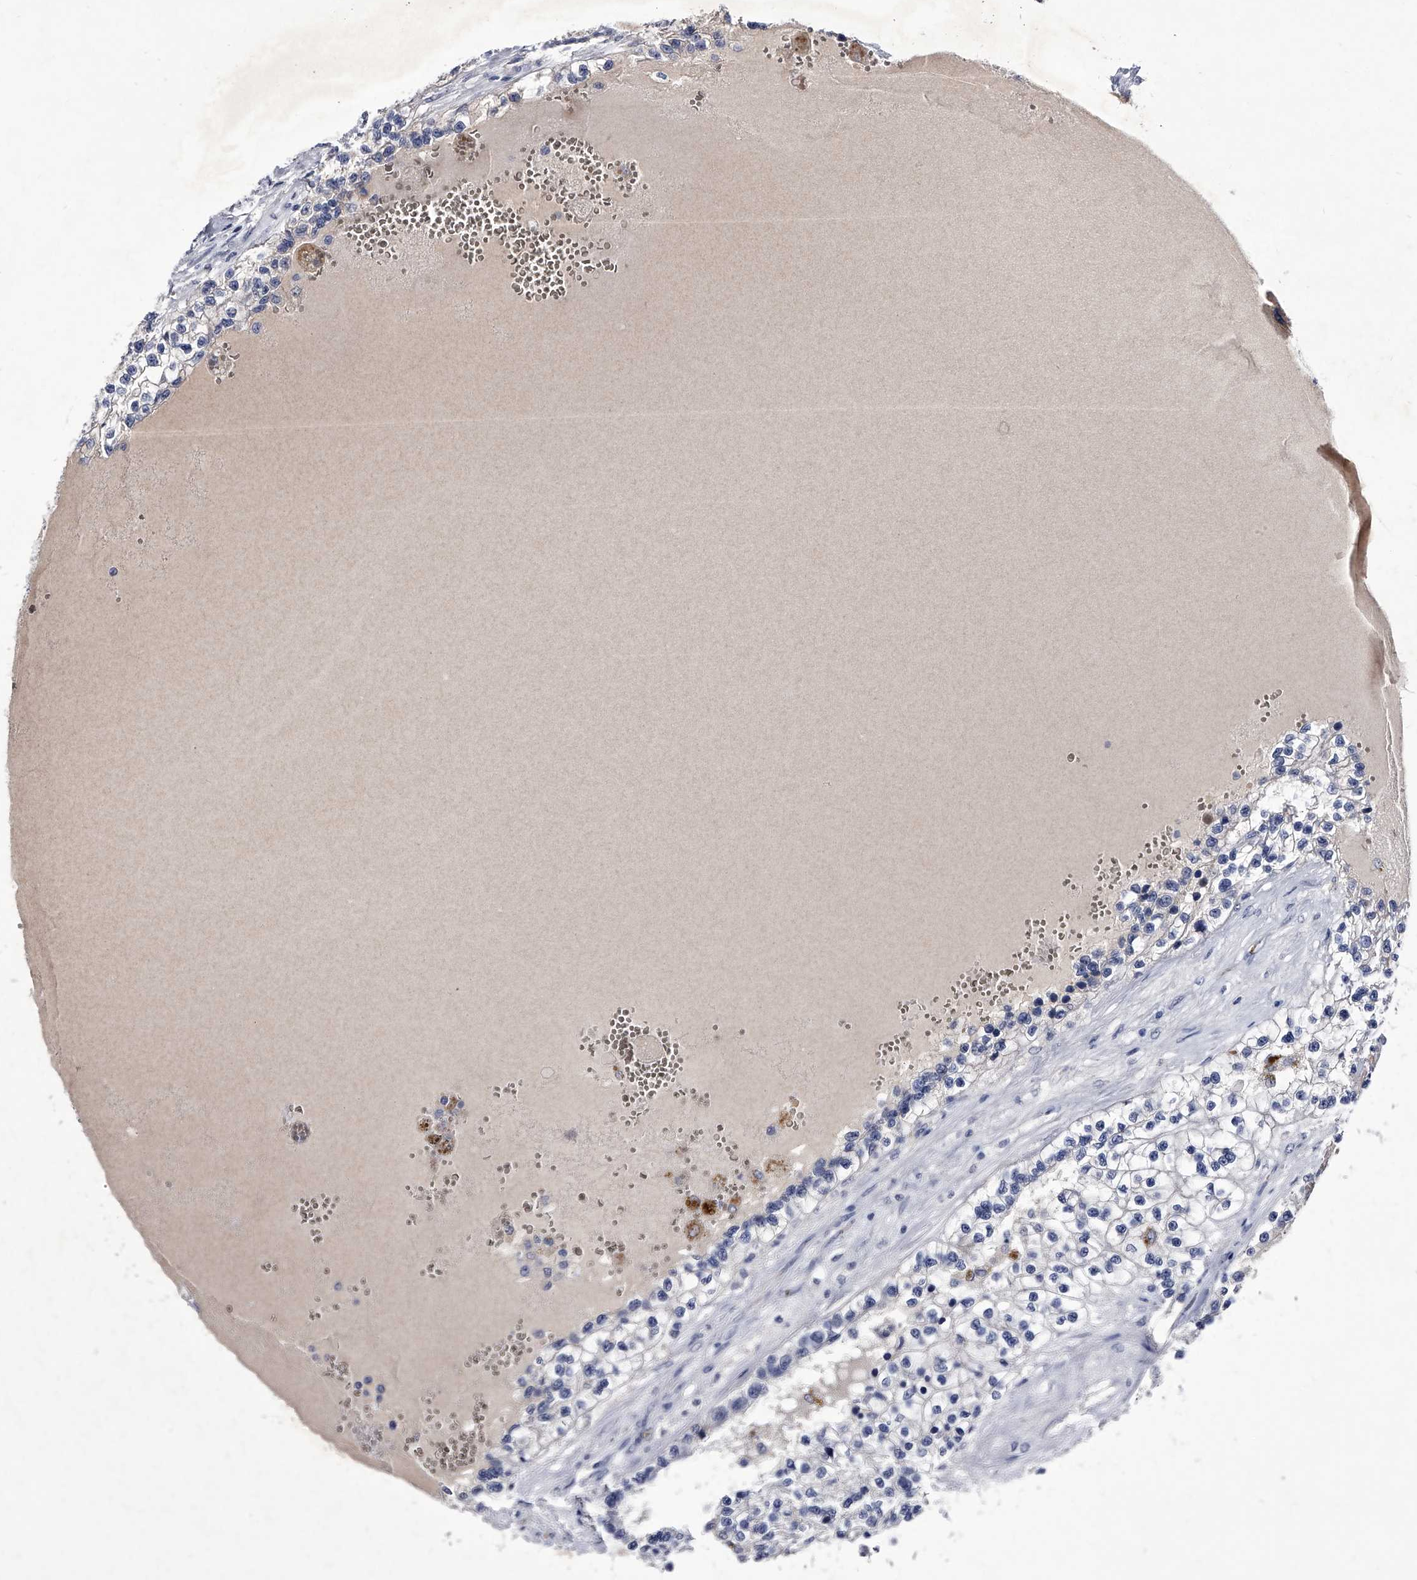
{"staining": {"intensity": "negative", "quantity": "none", "location": "none"}, "tissue": "renal cancer", "cell_type": "Tumor cells", "image_type": "cancer", "snomed": [{"axis": "morphology", "description": "Adenocarcinoma, NOS"}, {"axis": "topography", "description": "Kidney"}], "caption": "High magnification brightfield microscopy of renal cancer (adenocarcinoma) stained with DAB (3,3'-diaminobenzidine) (brown) and counterstained with hematoxylin (blue): tumor cells show no significant expression. (Immunohistochemistry (ihc), brightfield microscopy, high magnification).", "gene": "CRISP2", "patient": {"sex": "female", "age": 57}}